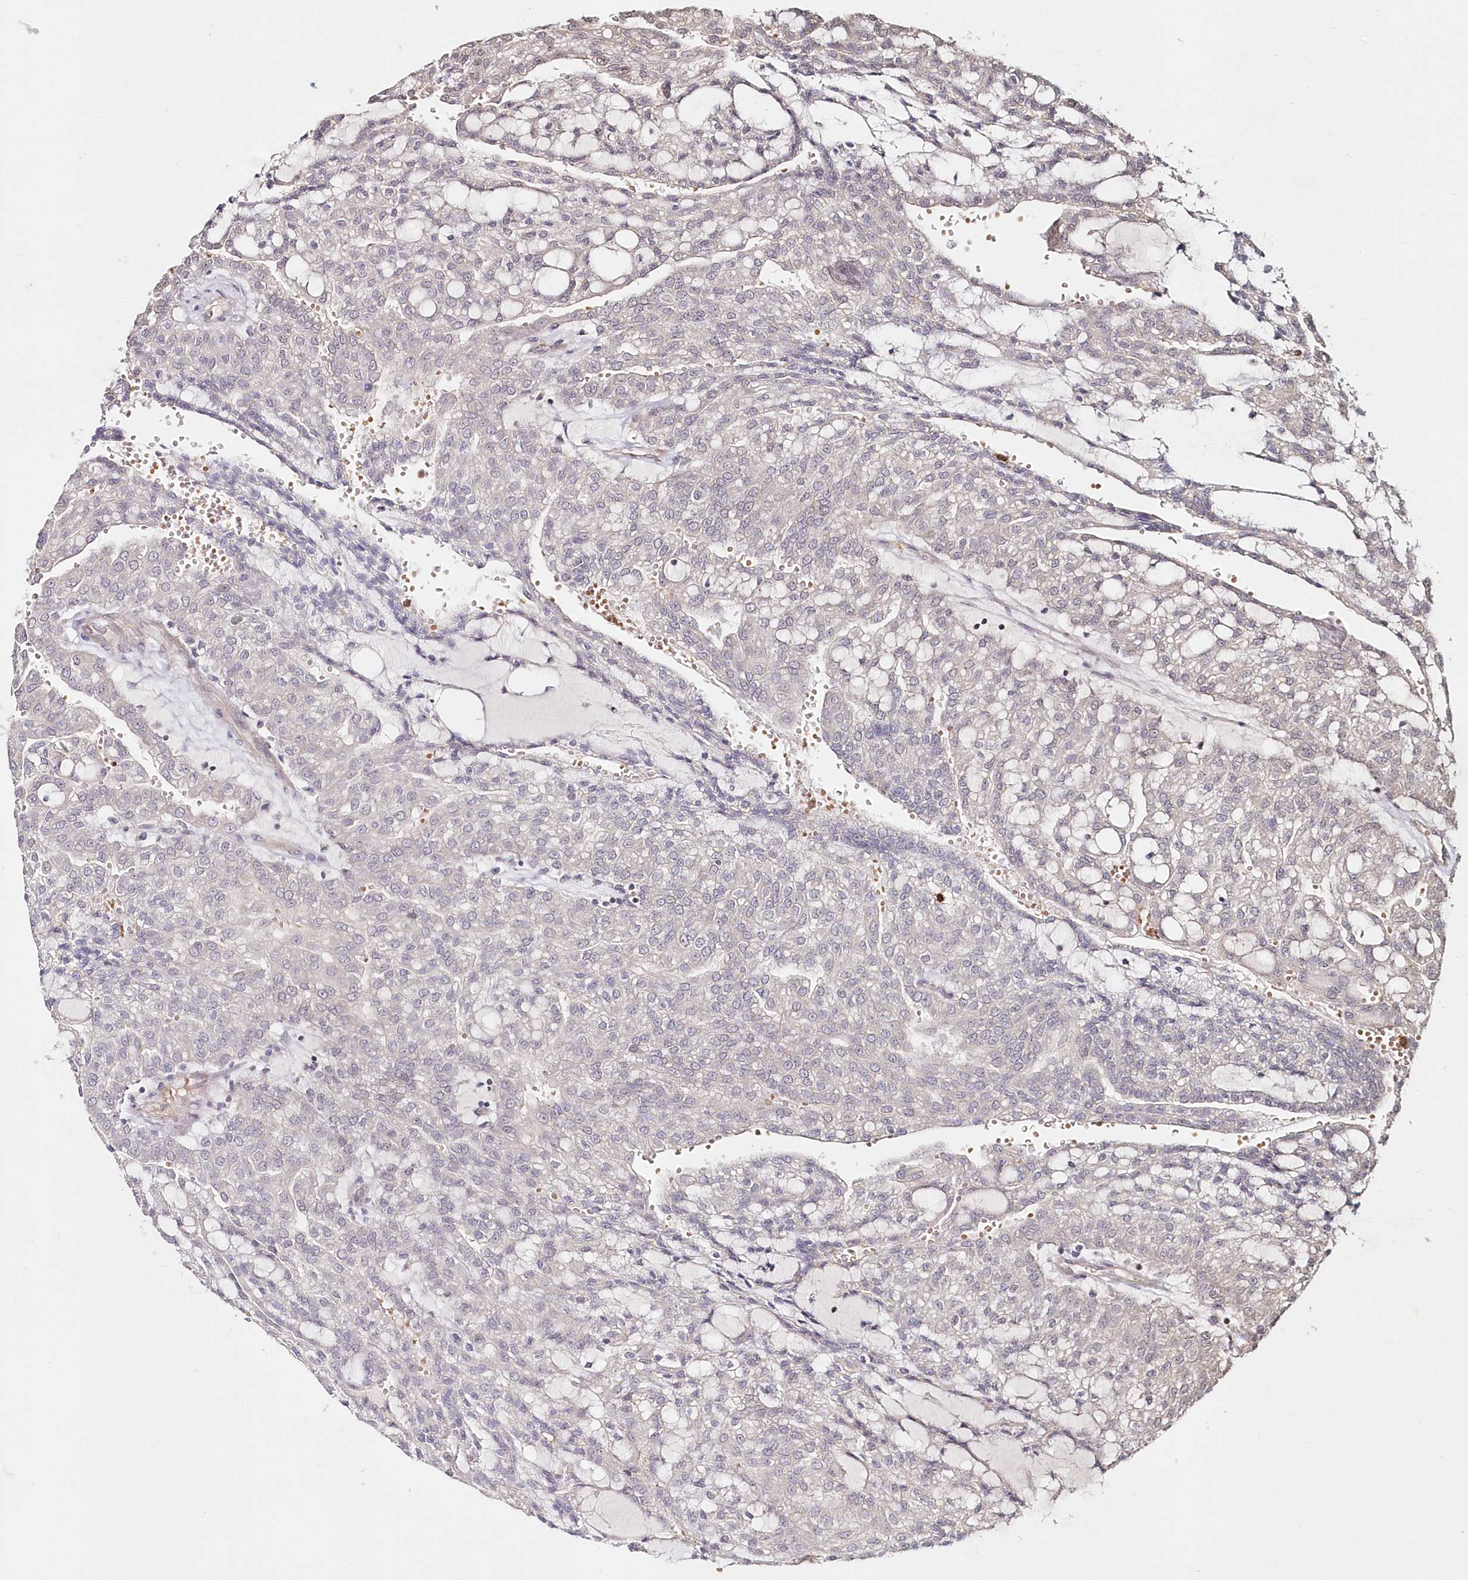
{"staining": {"intensity": "negative", "quantity": "none", "location": "none"}, "tissue": "renal cancer", "cell_type": "Tumor cells", "image_type": "cancer", "snomed": [{"axis": "morphology", "description": "Adenocarcinoma, NOS"}, {"axis": "topography", "description": "Kidney"}], "caption": "Tumor cells show no significant protein expression in renal adenocarcinoma.", "gene": "HYCC2", "patient": {"sex": "male", "age": 63}}